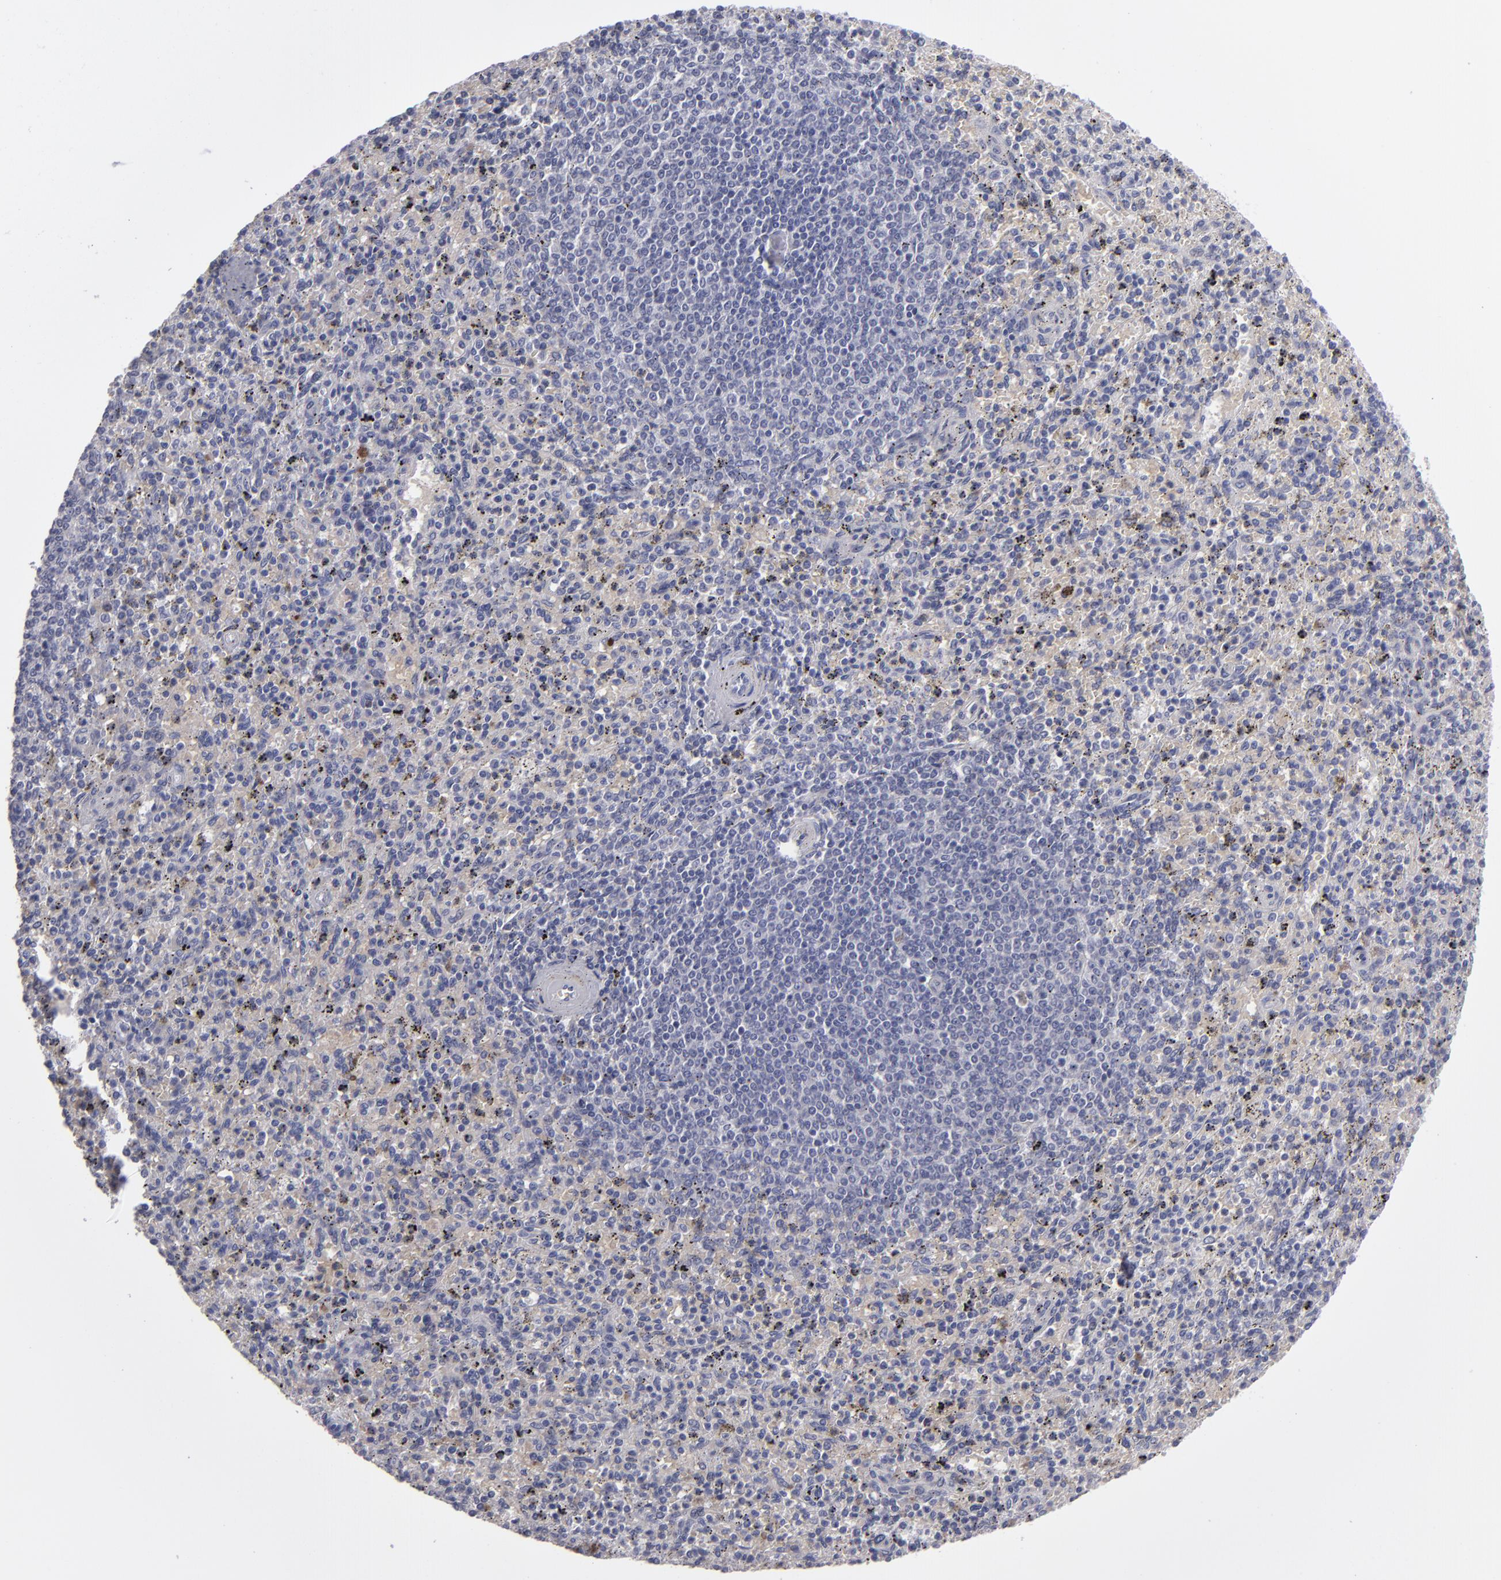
{"staining": {"intensity": "negative", "quantity": "none", "location": "none"}, "tissue": "spleen", "cell_type": "Cells in red pulp", "image_type": "normal", "snomed": [{"axis": "morphology", "description": "Normal tissue, NOS"}, {"axis": "topography", "description": "Spleen"}], "caption": "IHC of benign spleen shows no staining in cells in red pulp.", "gene": "ITIH4", "patient": {"sex": "male", "age": 72}}